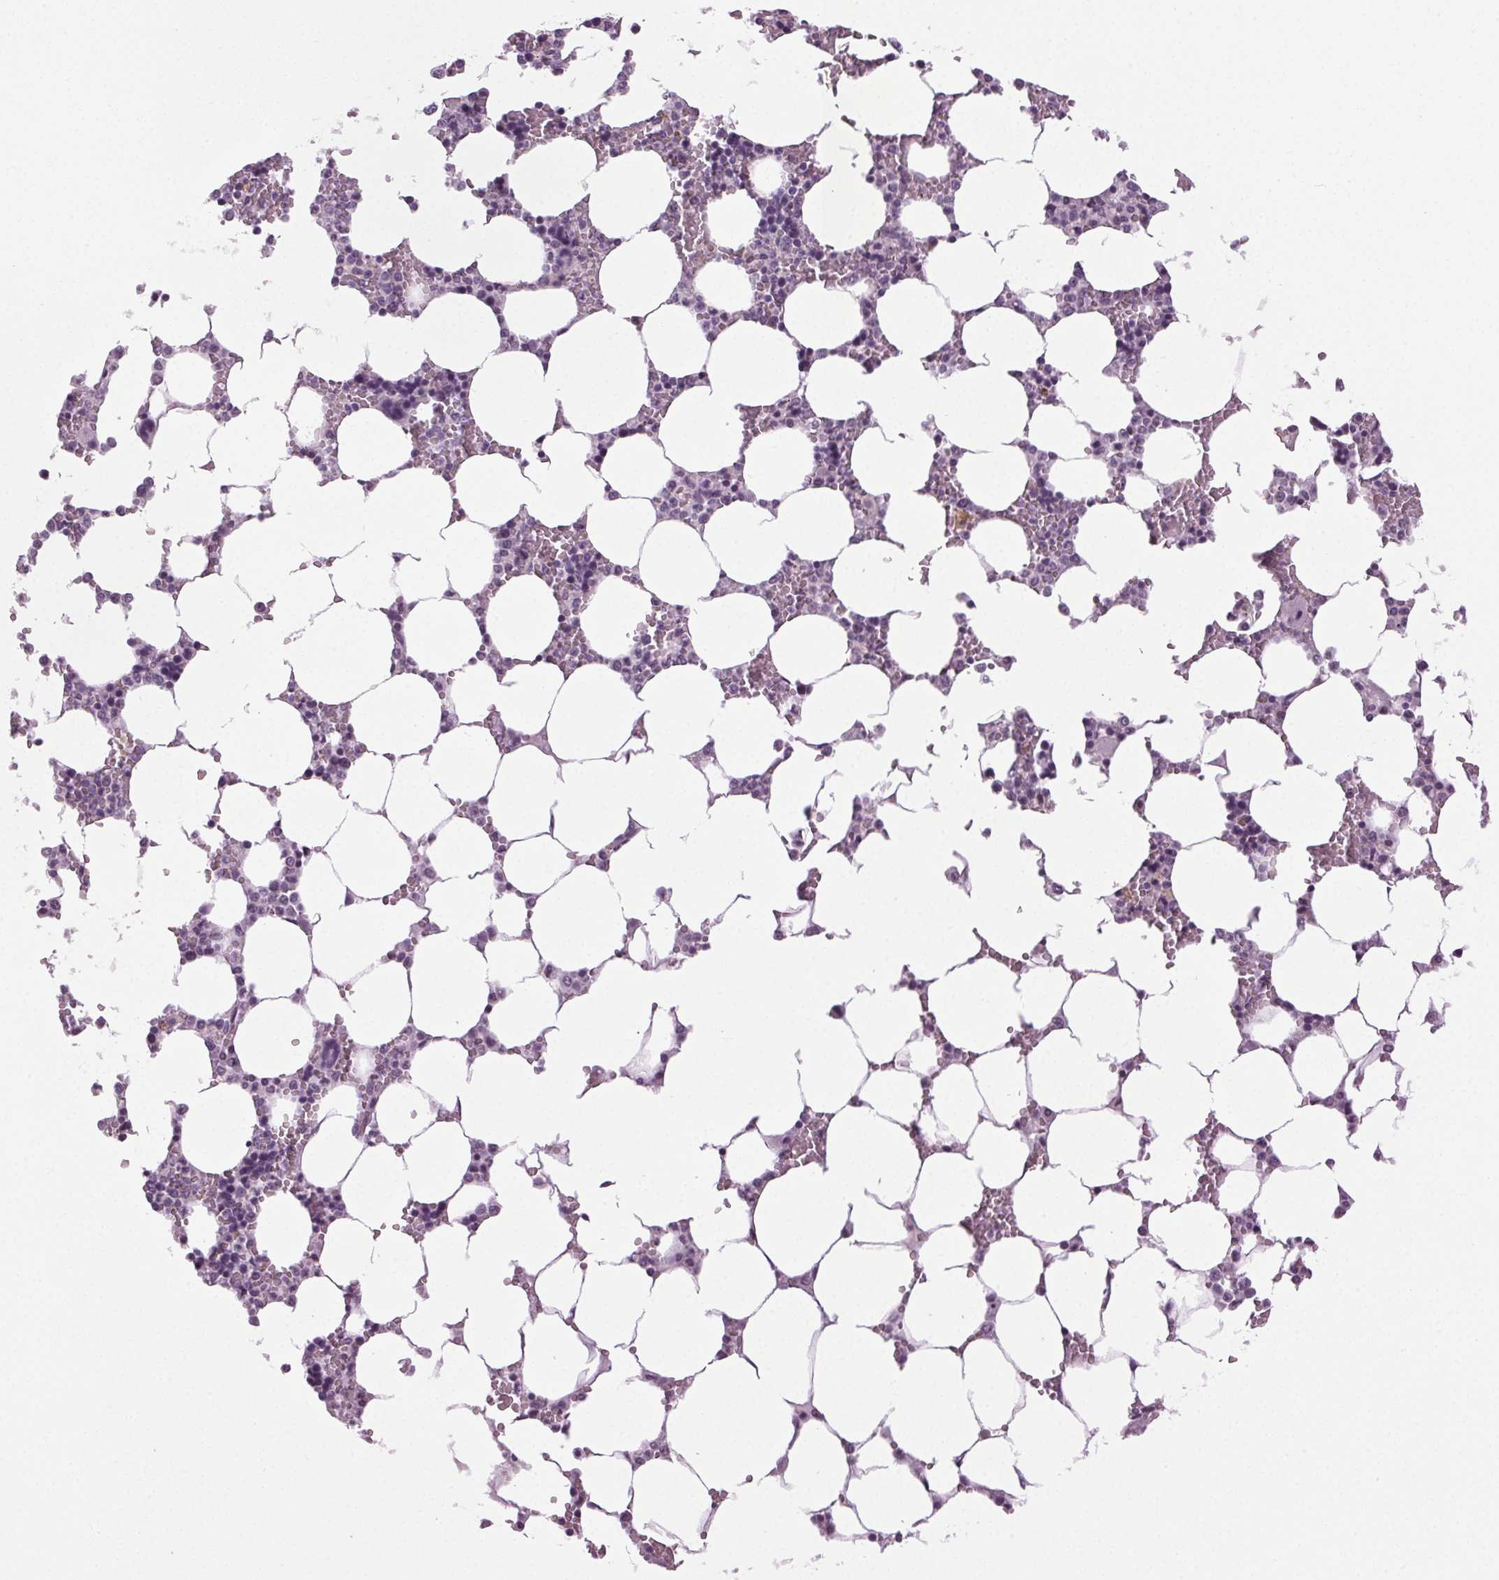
{"staining": {"intensity": "moderate", "quantity": "<25%", "location": "cytoplasmic/membranous"}, "tissue": "bone marrow", "cell_type": "Hematopoietic cells", "image_type": "normal", "snomed": [{"axis": "morphology", "description": "Normal tissue, NOS"}, {"axis": "topography", "description": "Bone marrow"}], "caption": "IHC staining of normal bone marrow, which shows low levels of moderate cytoplasmic/membranous positivity in about <25% of hematopoietic cells indicating moderate cytoplasmic/membranous protein expression. The staining was performed using DAB (brown) for protein detection and nuclei were counterstained in hematoxylin (blue).", "gene": "DNAH12", "patient": {"sex": "male", "age": 64}}